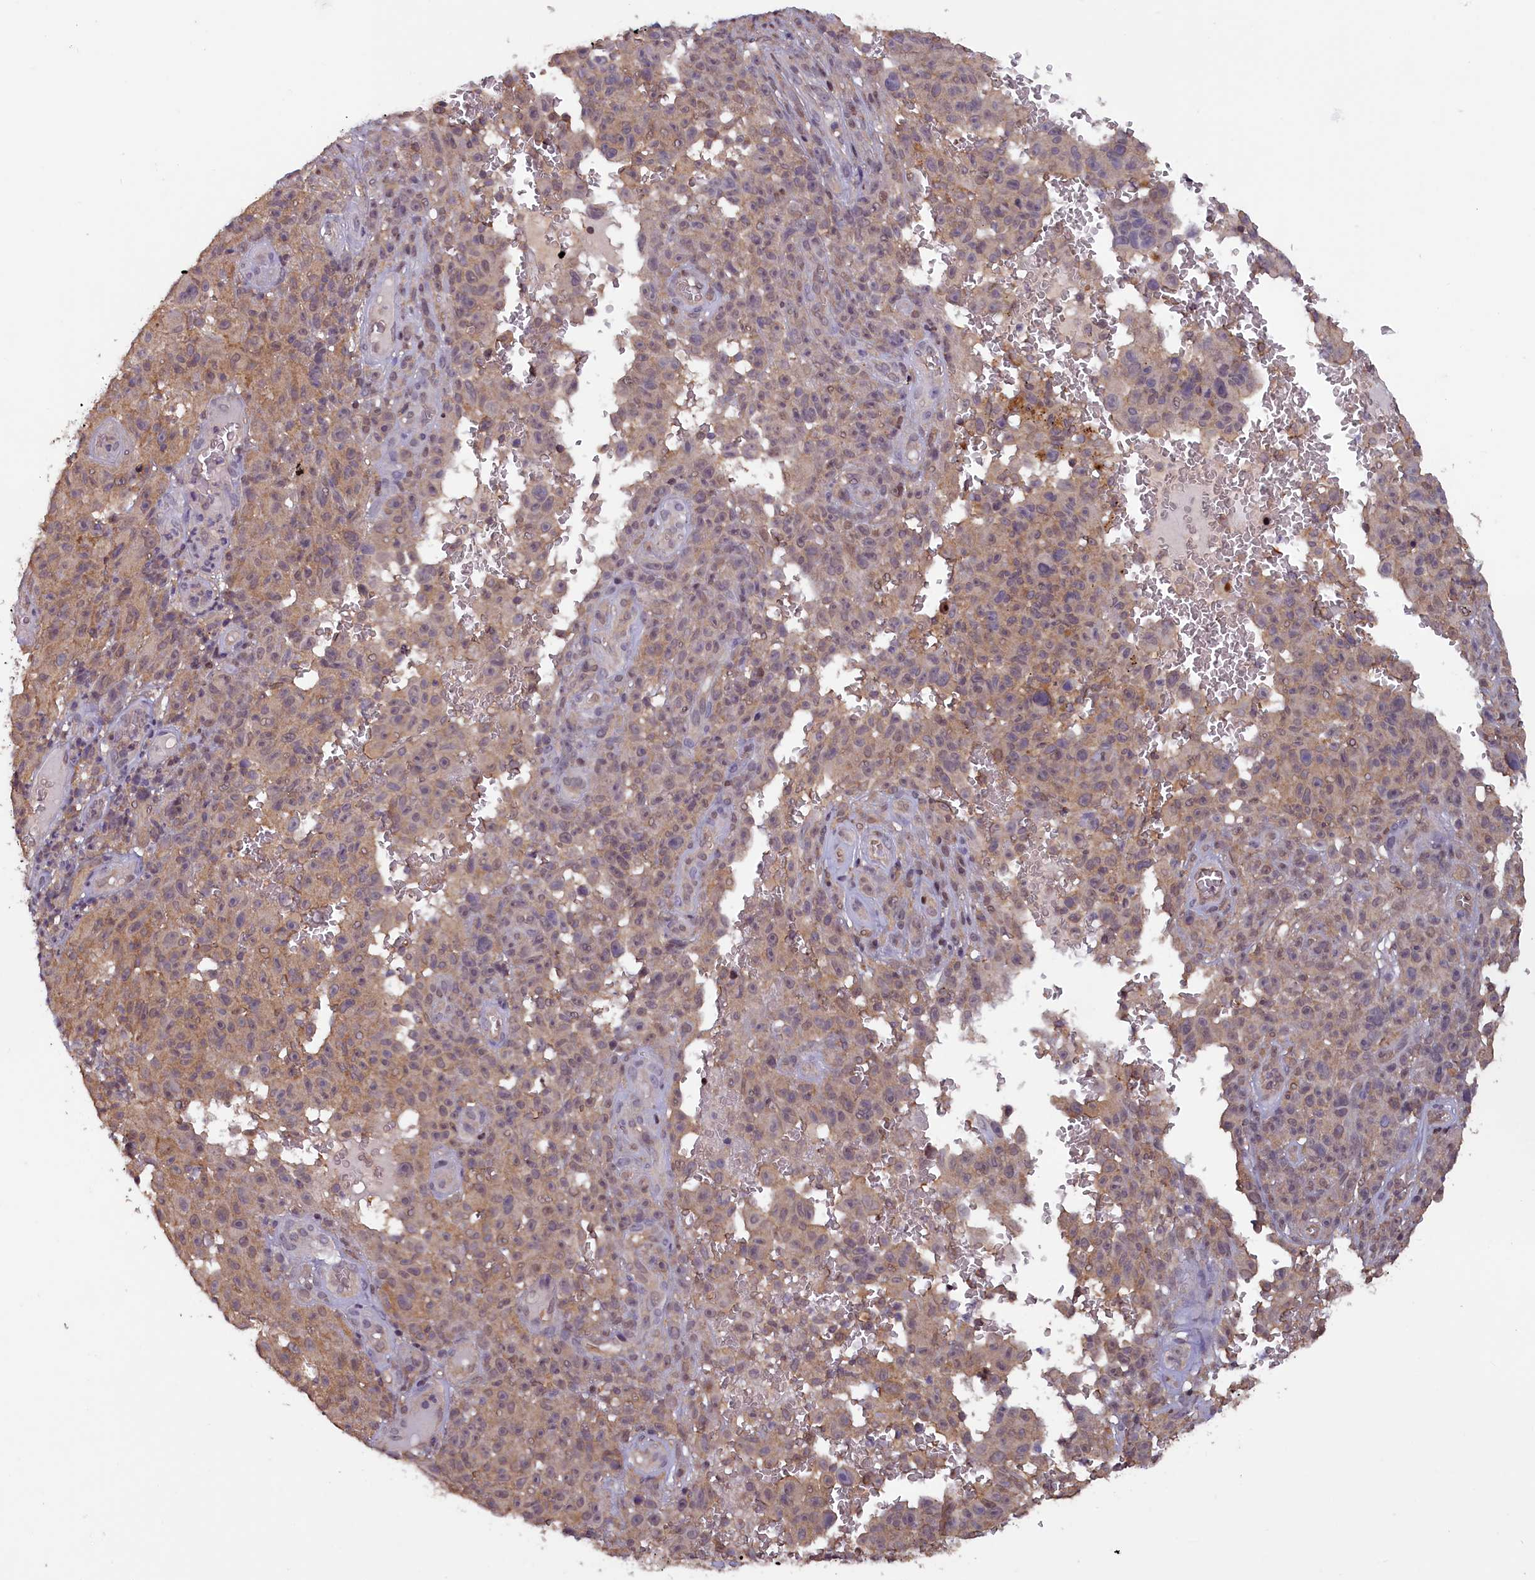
{"staining": {"intensity": "weak", "quantity": "<25%", "location": "cytoplasmic/membranous"}, "tissue": "melanoma", "cell_type": "Tumor cells", "image_type": "cancer", "snomed": [{"axis": "morphology", "description": "Malignant melanoma, NOS"}, {"axis": "topography", "description": "Skin"}], "caption": "Human melanoma stained for a protein using IHC shows no expression in tumor cells.", "gene": "NUBP1", "patient": {"sex": "female", "age": 82}}